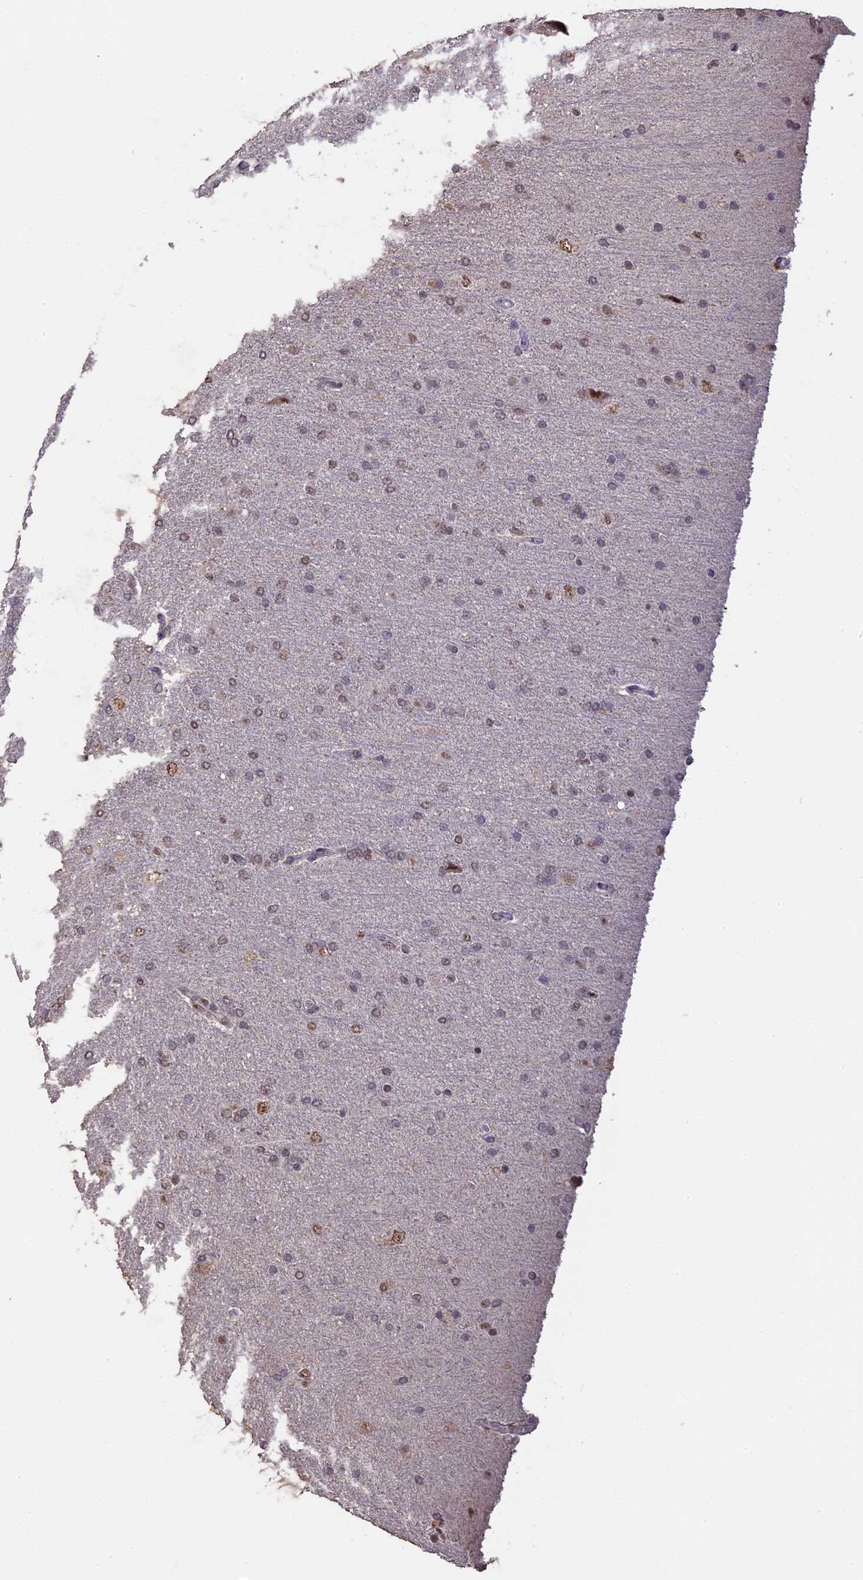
{"staining": {"intensity": "moderate", "quantity": "<25%", "location": "nuclear"}, "tissue": "glioma", "cell_type": "Tumor cells", "image_type": "cancer", "snomed": [{"axis": "morphology", "description": "Glioma, malignant, High grade"}, {"axis": "topography", "description": "Brain"}], "caption": "Malignant glioma (high-grade) was stained to show a protein in brown. There is low levels of moderate nuclear staining in approximately <25% of tumor cells.", "gene": "PSMC6", "patient": {"sex": "male", "age": 72}}